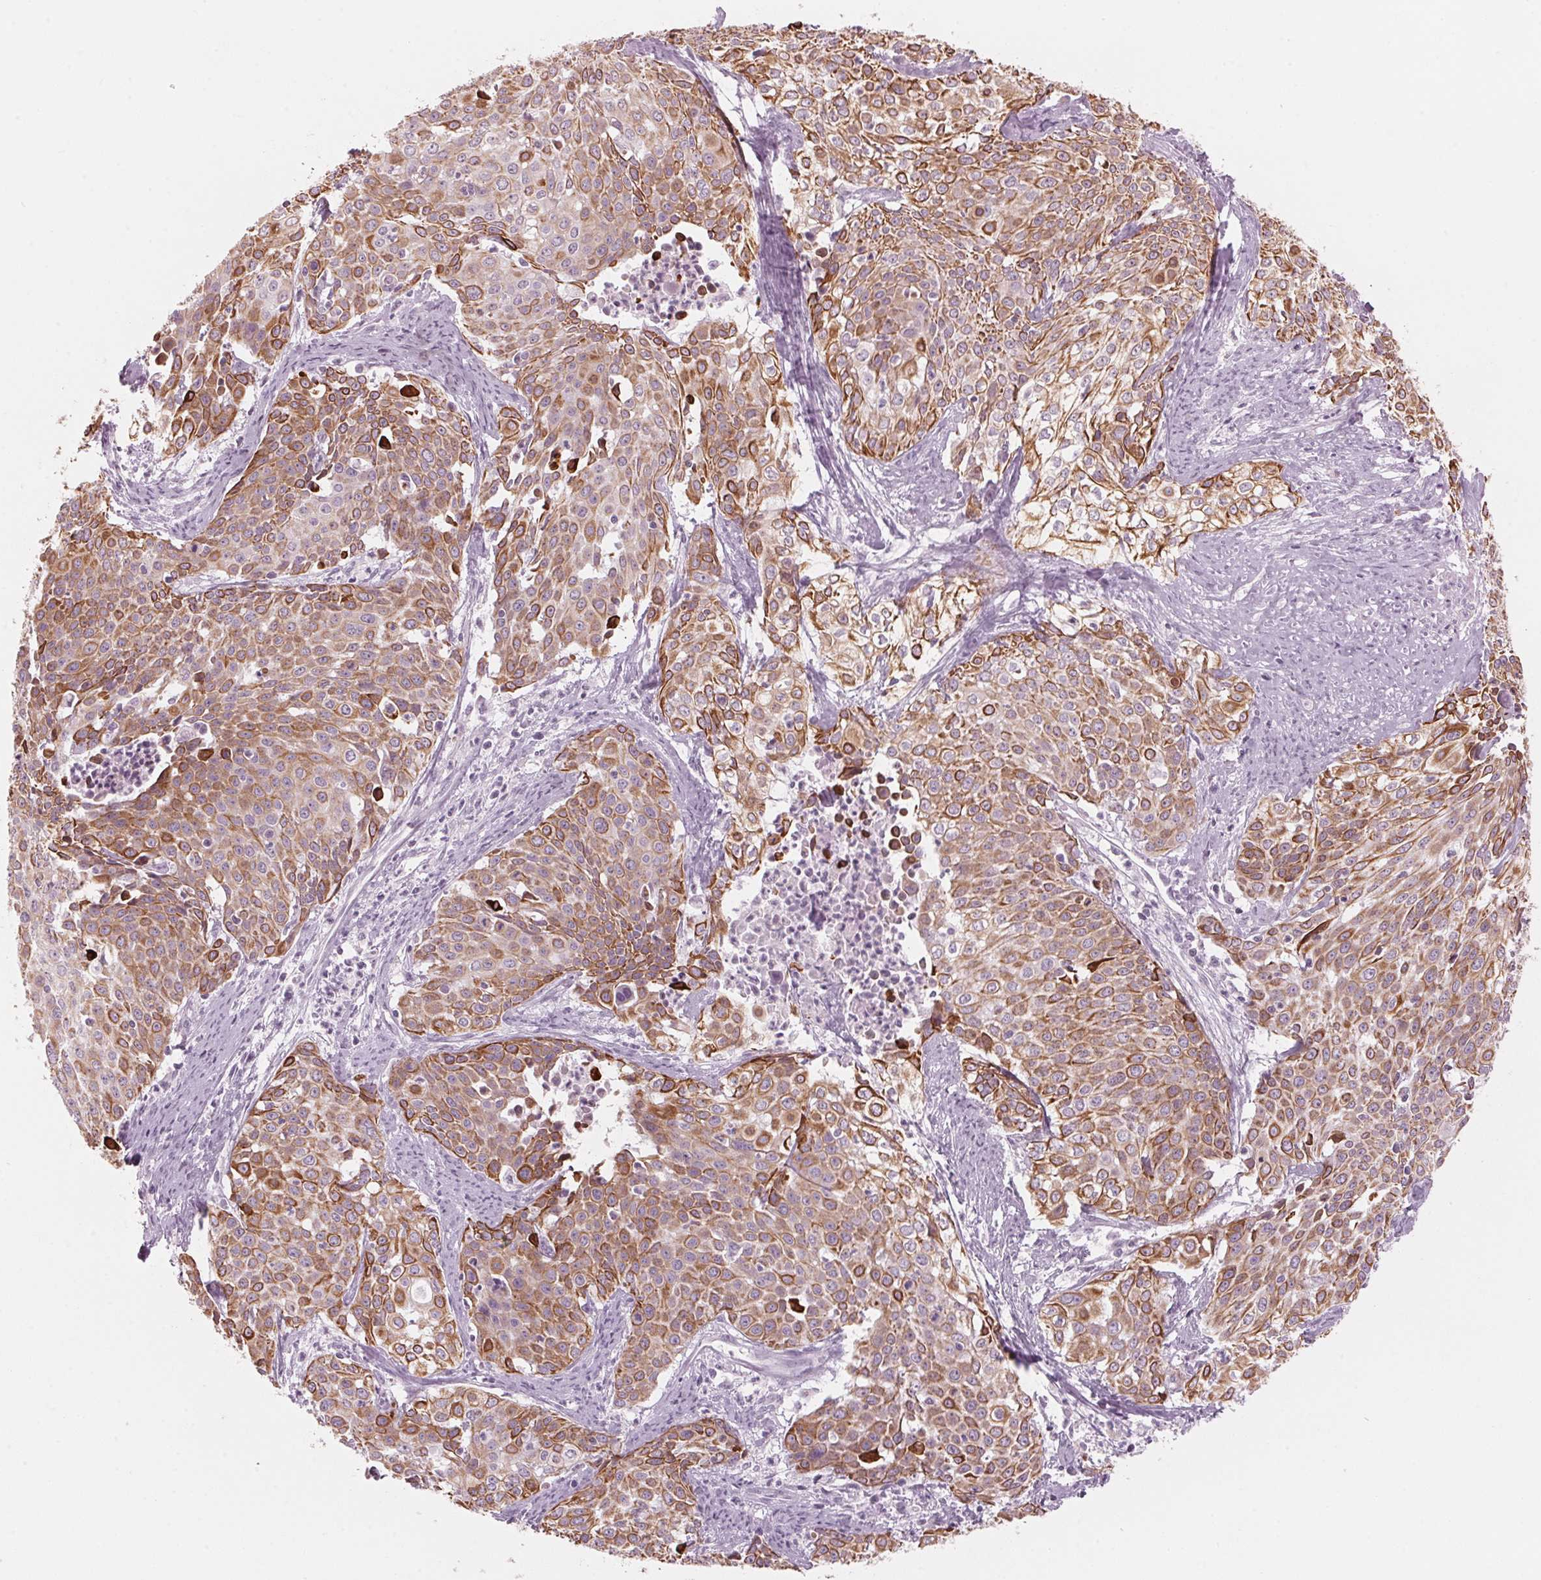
{"staining": {"intensity": "moderate", "quantity": ">75%", "location": "cytoplasmic/membranous"}, "tissue": "cervical cancer", "cell_type": "Tumor cells", "image_type": "cancer", "snomed": [{"axis": "morphology", "description": "Squamous cell carcinoma, NOS"}, {"axis": "topography", "description": "Cervix"}], "caption": "Immunohistochemical staining of cervical cancer demonstrates moderate cytoplasmic/membranous protein expression in approximately >75% of tumor cells. Using DAB (3,3'-diaminobenzidine) (brown) and hematoxylin (blue) stains, captured at high magnification using brightfield microscopy.", "gene": "SCTR", "patient": {"sex": "female", "age": 39}}